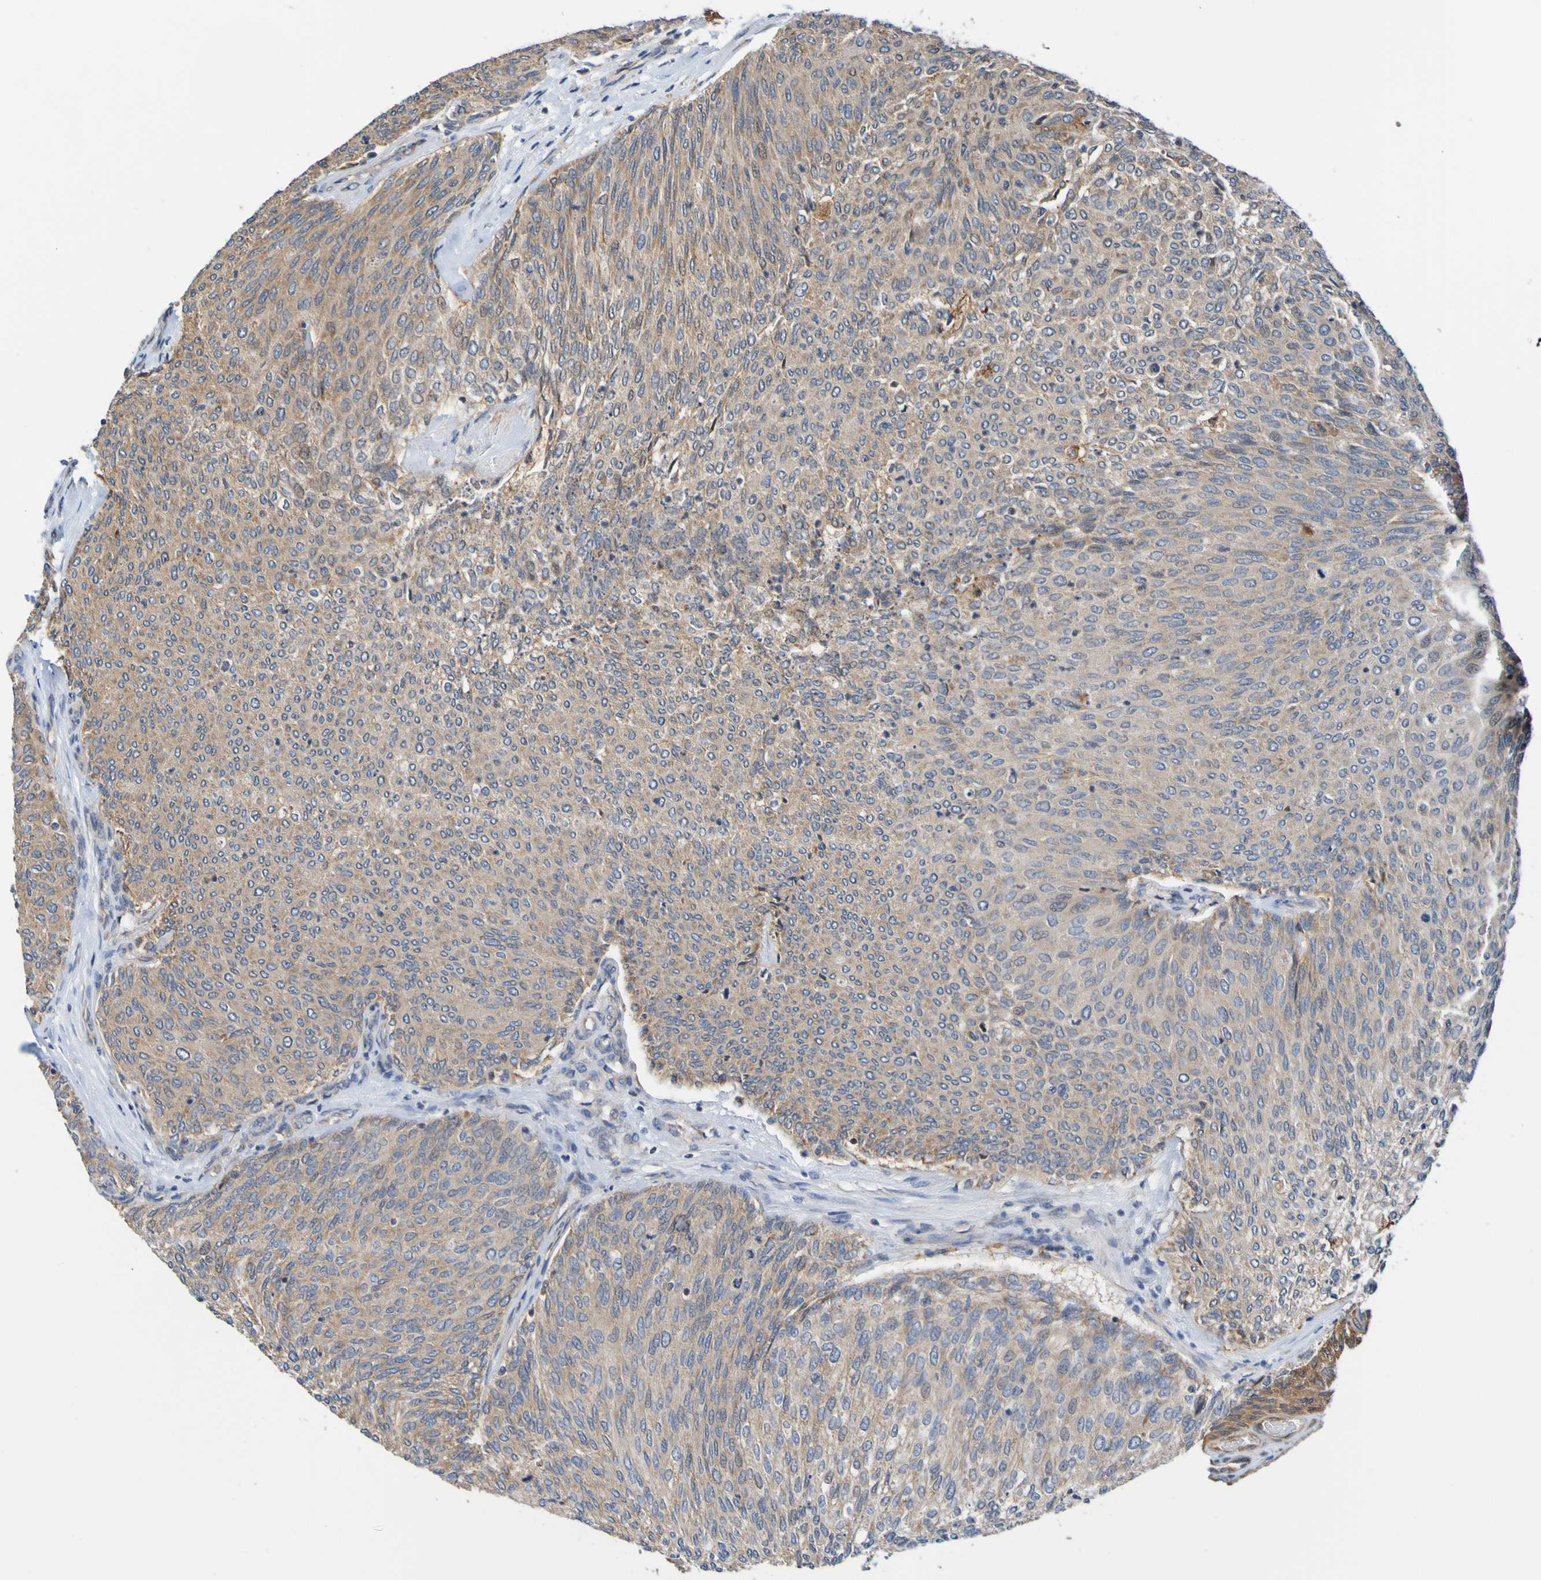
{"staining": {"intensity": "weak", "quantity": ">75%", "location": "cytoplasmic/membranous"}, "tissue": "urothelial cancer", "cell_type": "Tumor cells", "image_type": "cancer", "snomed": [{"axis": "morphology", "description": "Urothelial carcinoma, Low grade"}, {"axis": "topography", "description": "Urinary bladder"}], "caption": "Tumor cells show low levels of weak cytoplasmic/membranous expression in approximately >75% of cells in human urothelial cancer.", "gene": "AXIN1", "patient": {"sex": "female", "age": 79}}